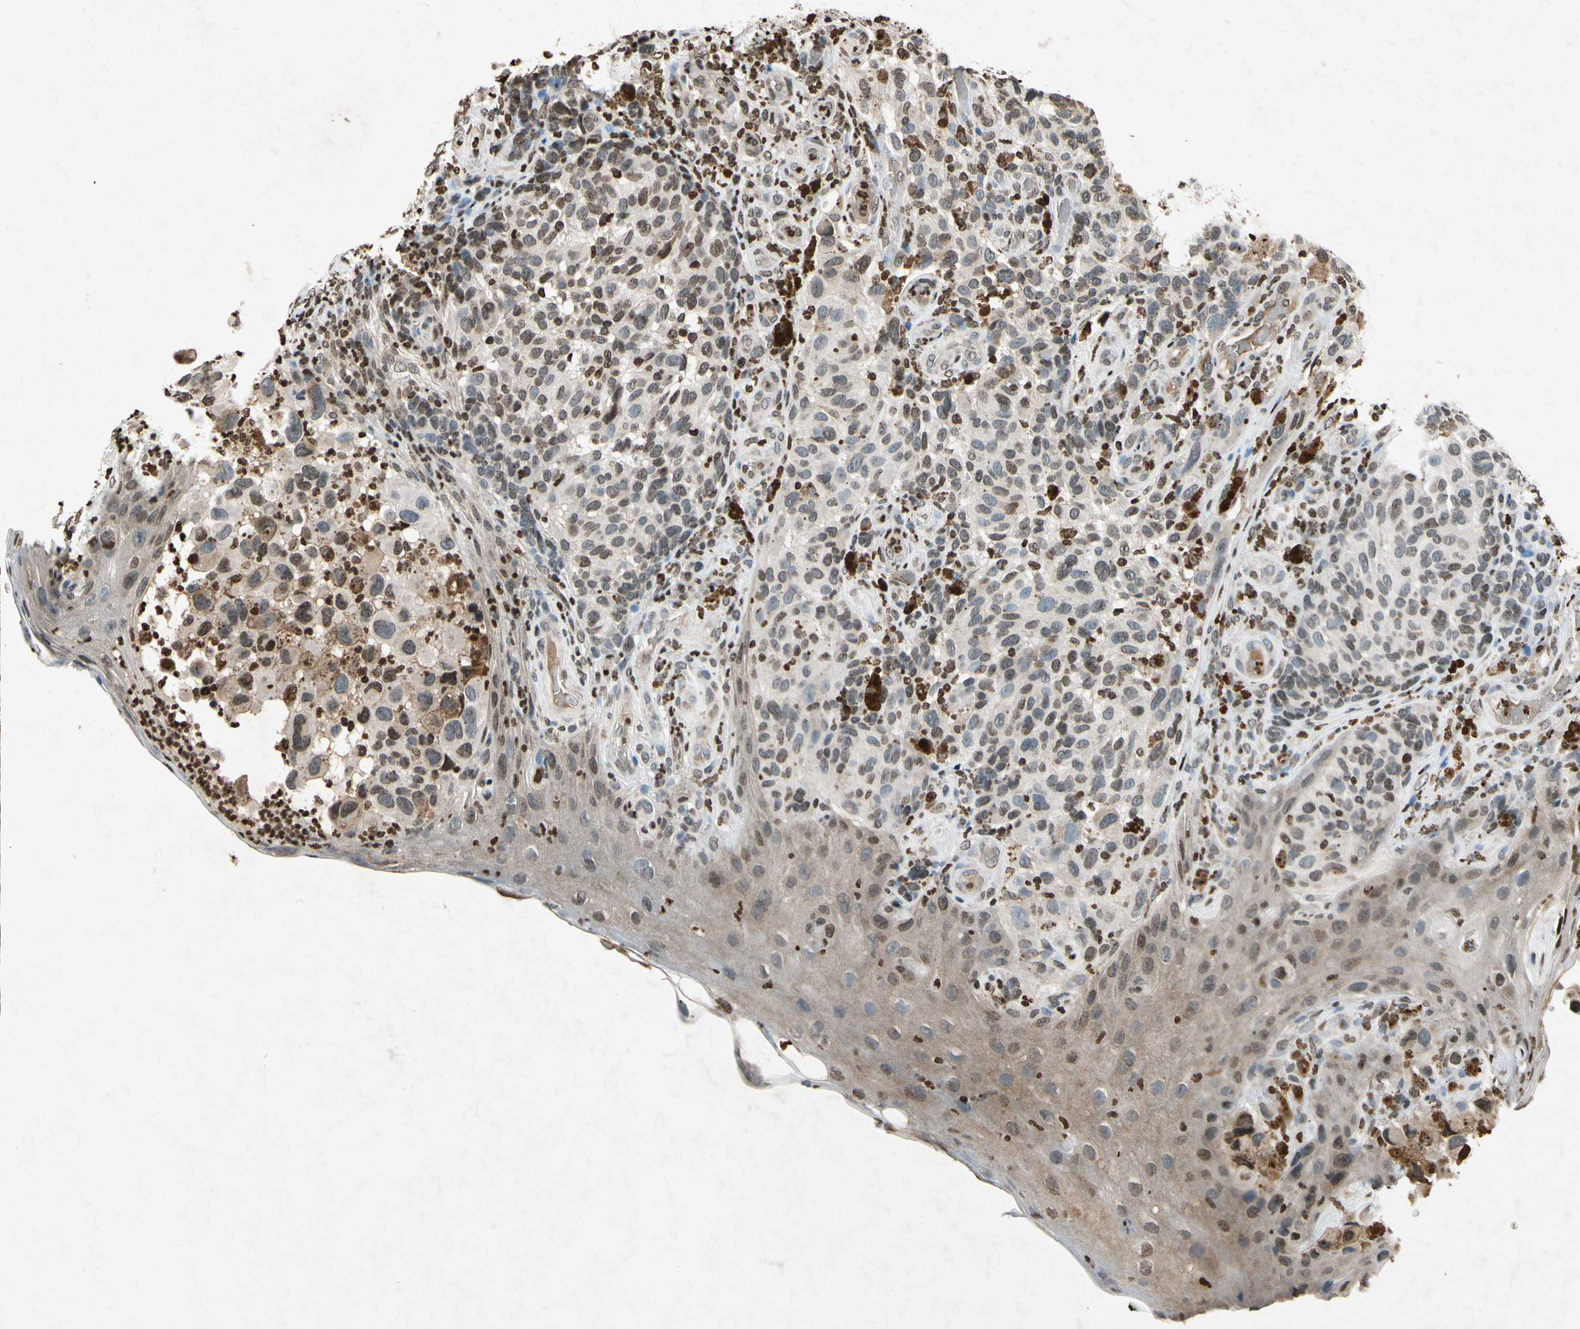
{"staining": {"intensity": "negative", "quantity": "none", "location": "none"}, "tissue": "melanoma", "cell_type": "Tumor cells", "image_type": "cancer", "snomed": [{"axis": "morphology", "description": "Malignant melanoma, NOS"}, {"axis": "topography", "description": "Skin"}], "caption": "A high-resolution micrograph shows immunohistochemistry staining of melanoma, which shows no significant expression in tumor cells.", "gene": "HOXB3", "patient": {"sex": "female", "age": 73}}